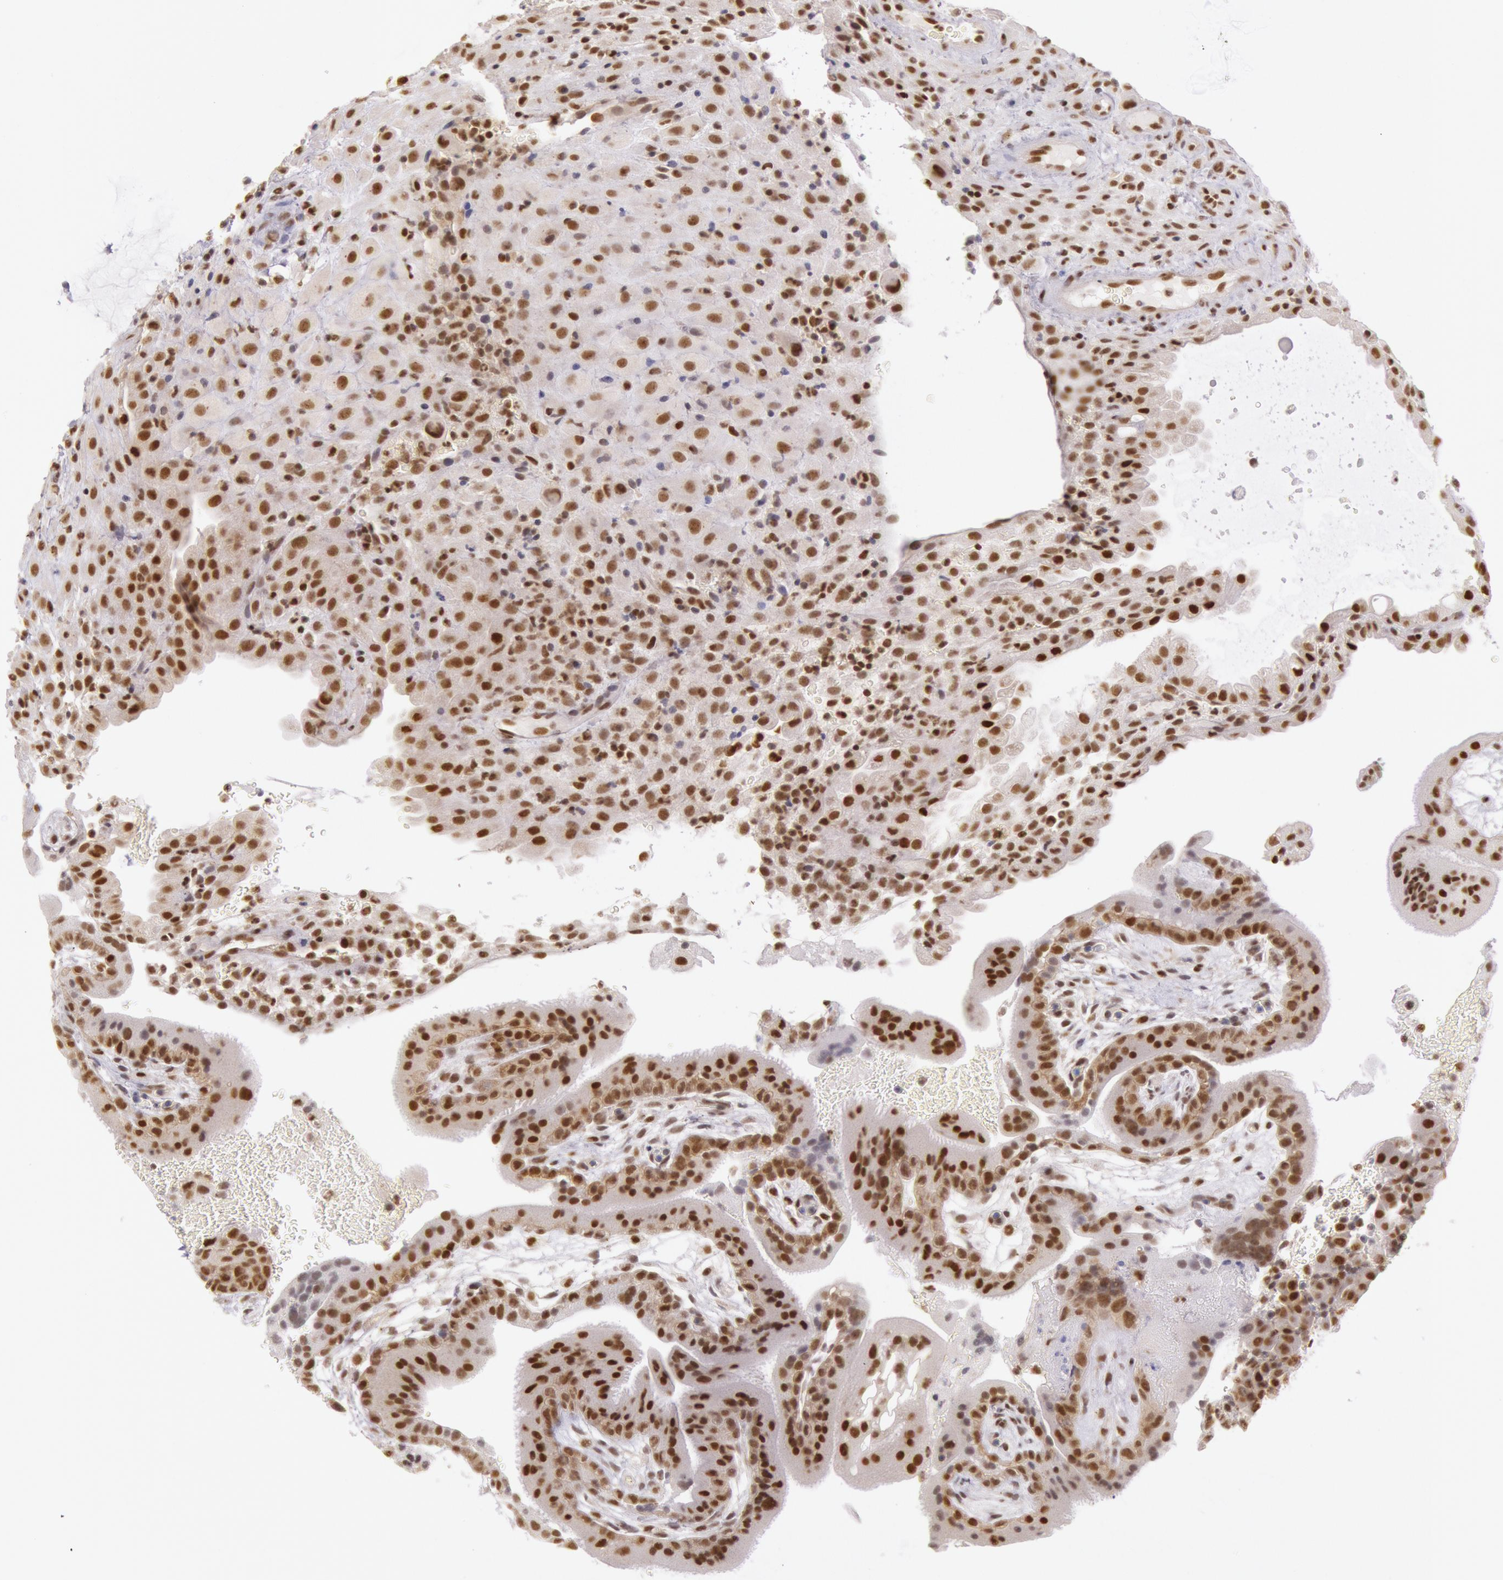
{"staining": {"intensity": "moderate", "quantity": ">75%", "location": "nuclear"}, "tissue": "placenta", "cell_type": "Decidual cells", "image_type": "normal", "snomed": [{"axis": "morphology", "description": "Normal tissue, NOS"}, {"axis": "topography", "description": "Placenta"}], "caption": "The image displays immunohistochemical staining of normal placenta. There is moderate nuclear positivity is appreciated in approximately >75% of decidual cells. Nuclei are stained in blue.", "gene": "ESS2", "patient": {"sex": "female", "age": 19}}